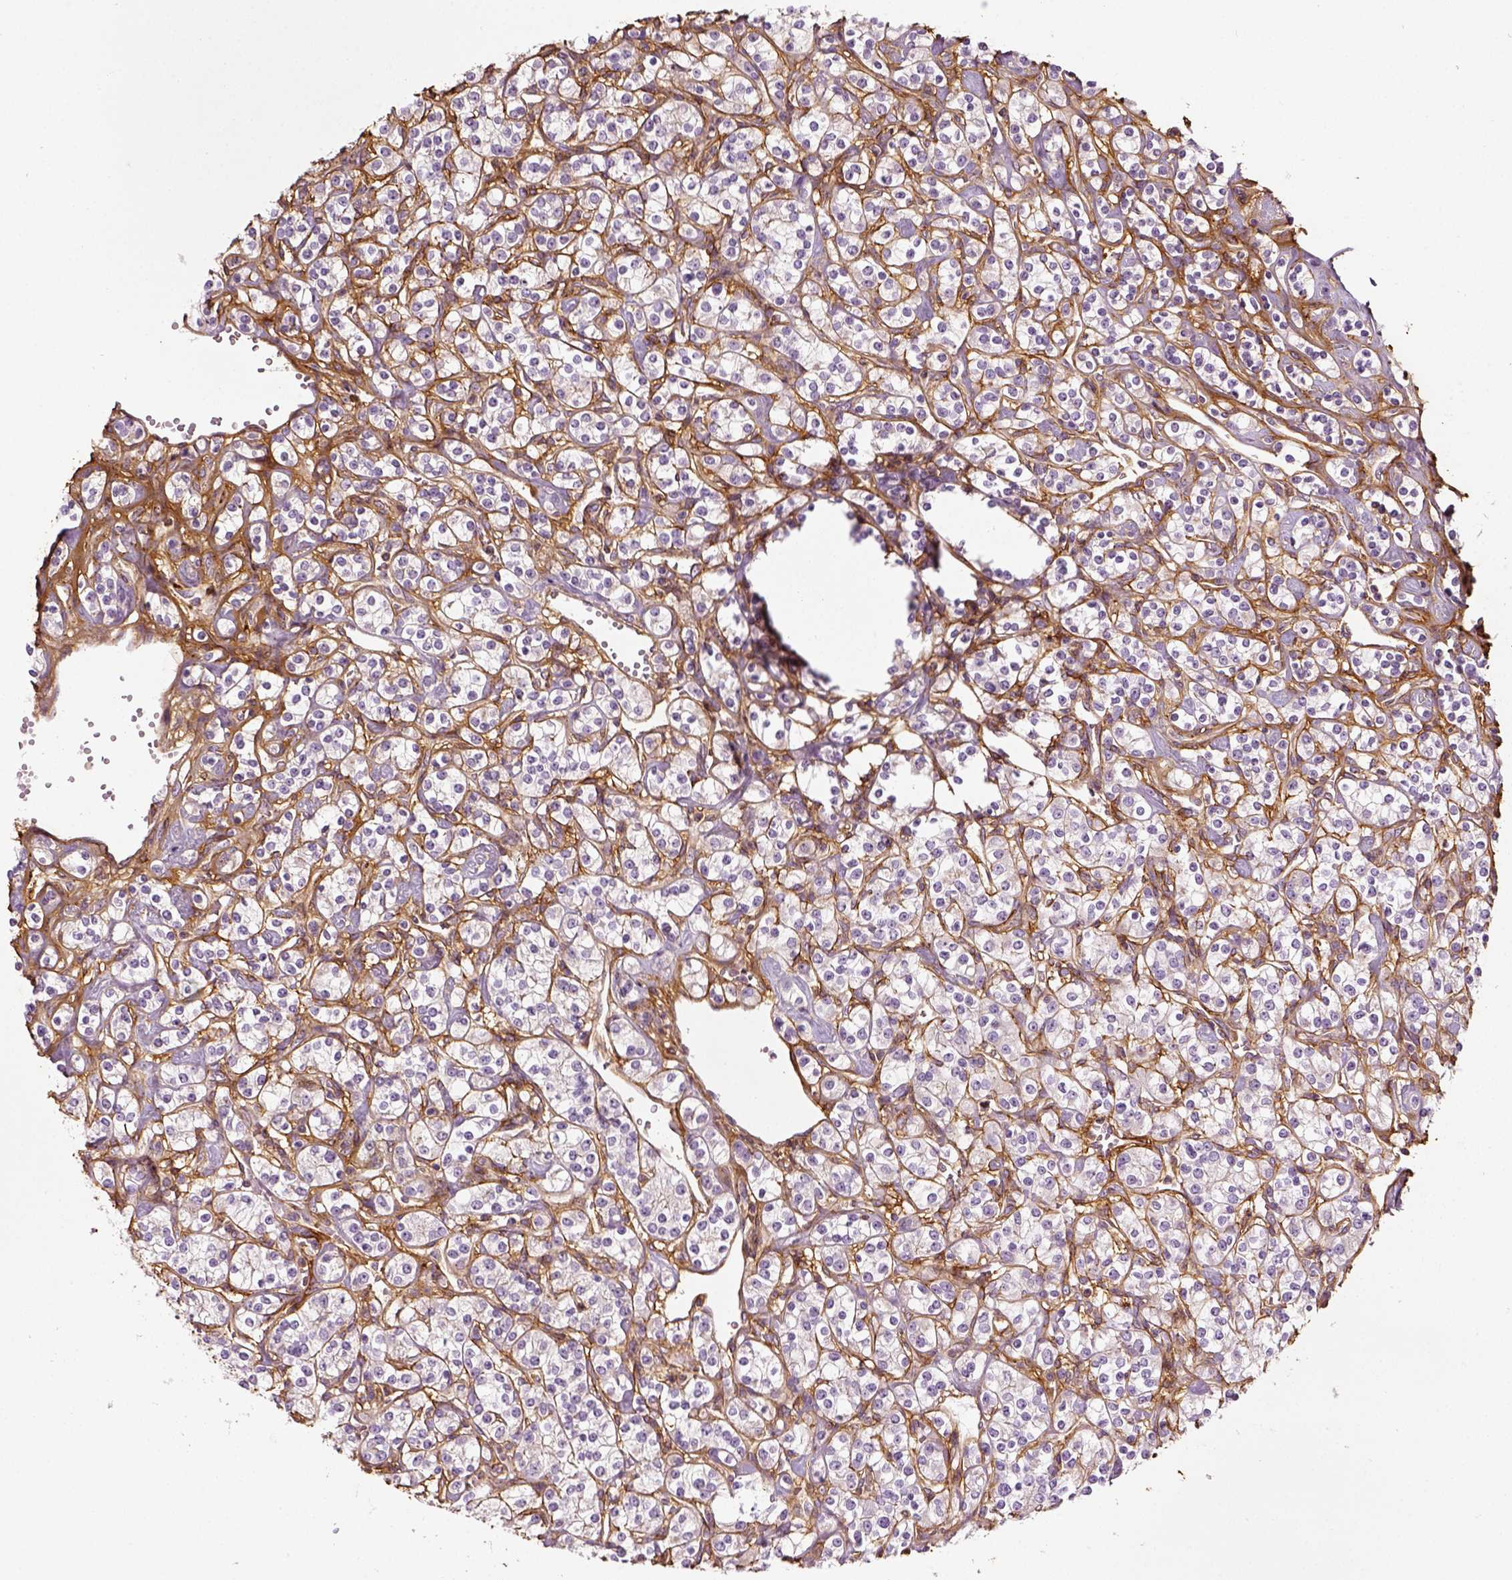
{"staining": {"intensity": "negative", "quantity": "none", "location": "none"}, "tissue": "renal cancer", "cell_type": "Tumor cells", "image_type": "cancer", "snomed": [{"axis": "morphology", "description": "Adenocarcinoma, NOS"}, {"axis": "topography", "description": "Kidney"}], "caption": "Tumor cells show no significant protein staining in renal cancer (adenocarcinoma). (DAB (3,3'-diaminobenzidine) immunohistochemistry with hematoxylin counter stain).", "gene": "COL6A2", "patient": {"sex": "male", "age": 77}}